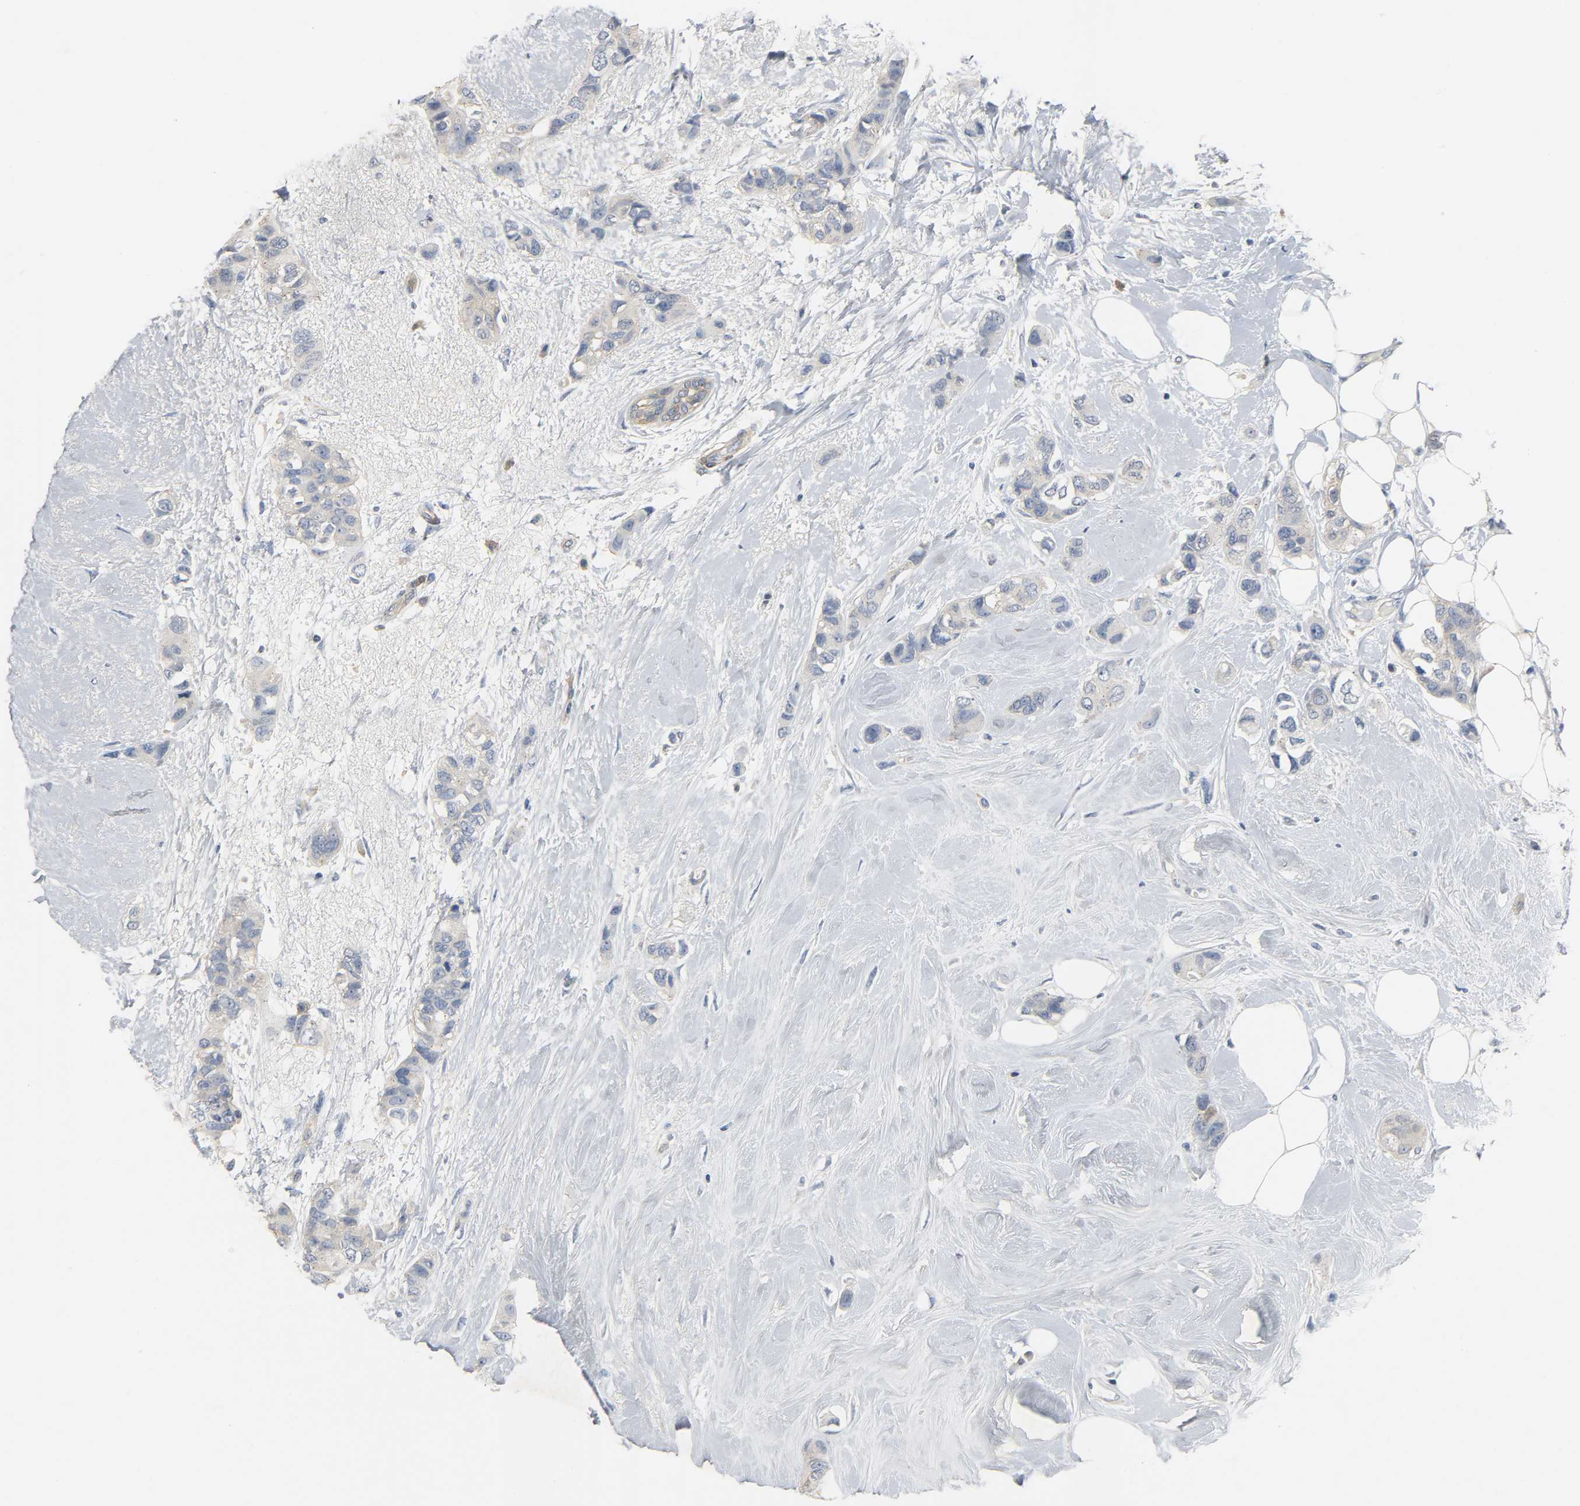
{"staining": {"intensity": "moderate", "quantity": ">75%", "location": "cytoplasmic/membranous"}, "tissue": "breast cancer", "cell_type": "Tumor cells", "image_type": "cancer", "snomed": [{"axis": "morphology", "description": "Duct carcinoma"}, {"axis": "topography", "description": "Breast"}], "caption": "The image displays a brown stain indicating the presence of a protein in the cytoplasmic/membranous of tumor cells in breast cancer (intraductal carcinoma). (brown staining indicates protein expression, while blue staining denotes nuclei).", "gene": "ARPC1A", "patient": {"sex": "female", "age": 51}}